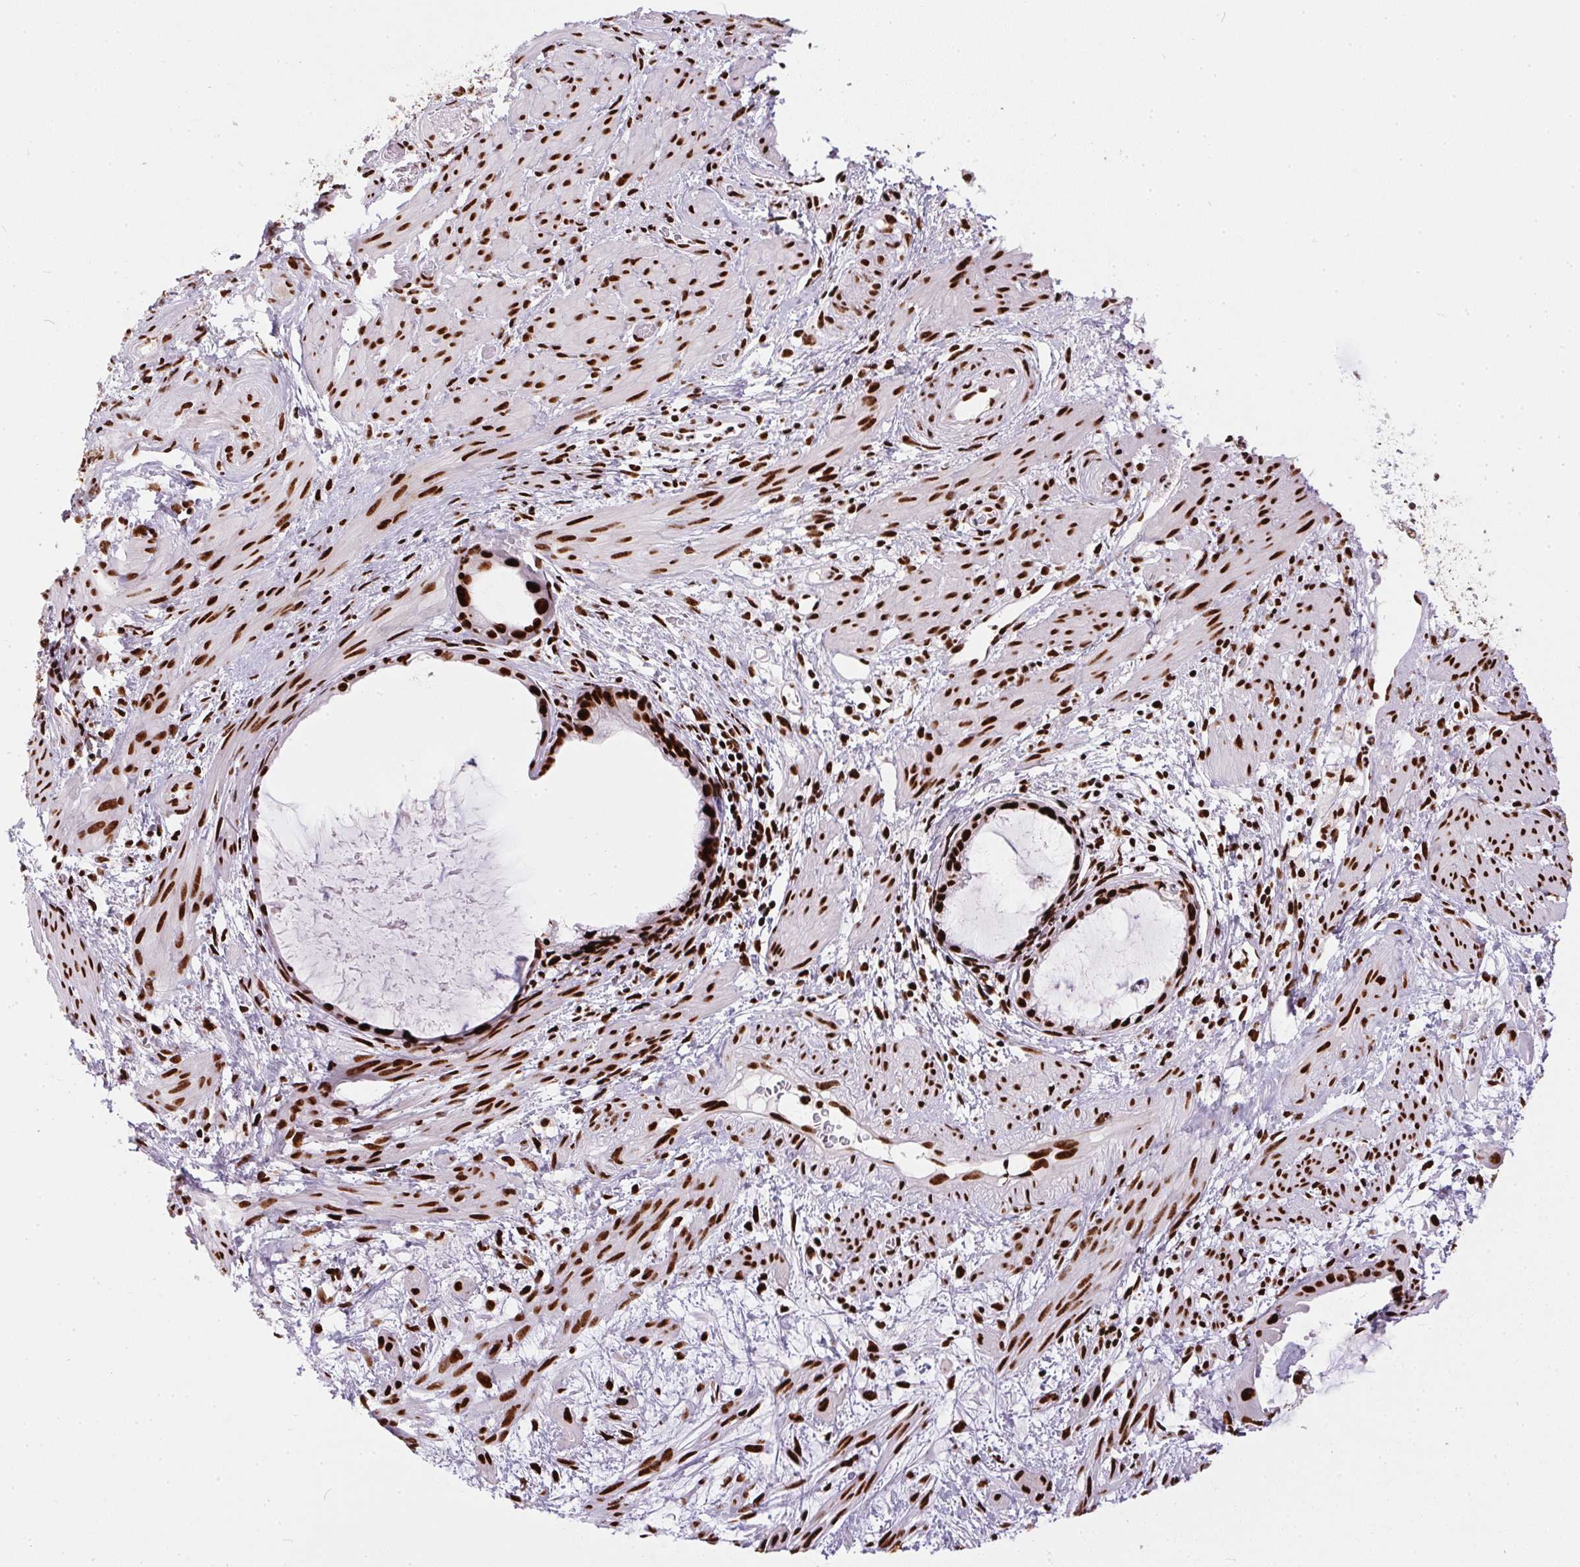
{"staining": {"intensity": "strong", "quantity": ">75%", "location": "nuclear"}, "tissue": "endometrial cancer", "cell_type": "Tumor cells", "image_type": "cancer", "snomed": [{"axis": "morphology", "description": "Adenocarcinoma, NOS"}, {"axis": "topography", "description": "Endometrium"}], "caption": "A brown stain labels strong nuclear staining of a protein in endometrial cancer tumor cells.", "gene": "PAGE3", "patient": {"sex": "female", "age": 86}}